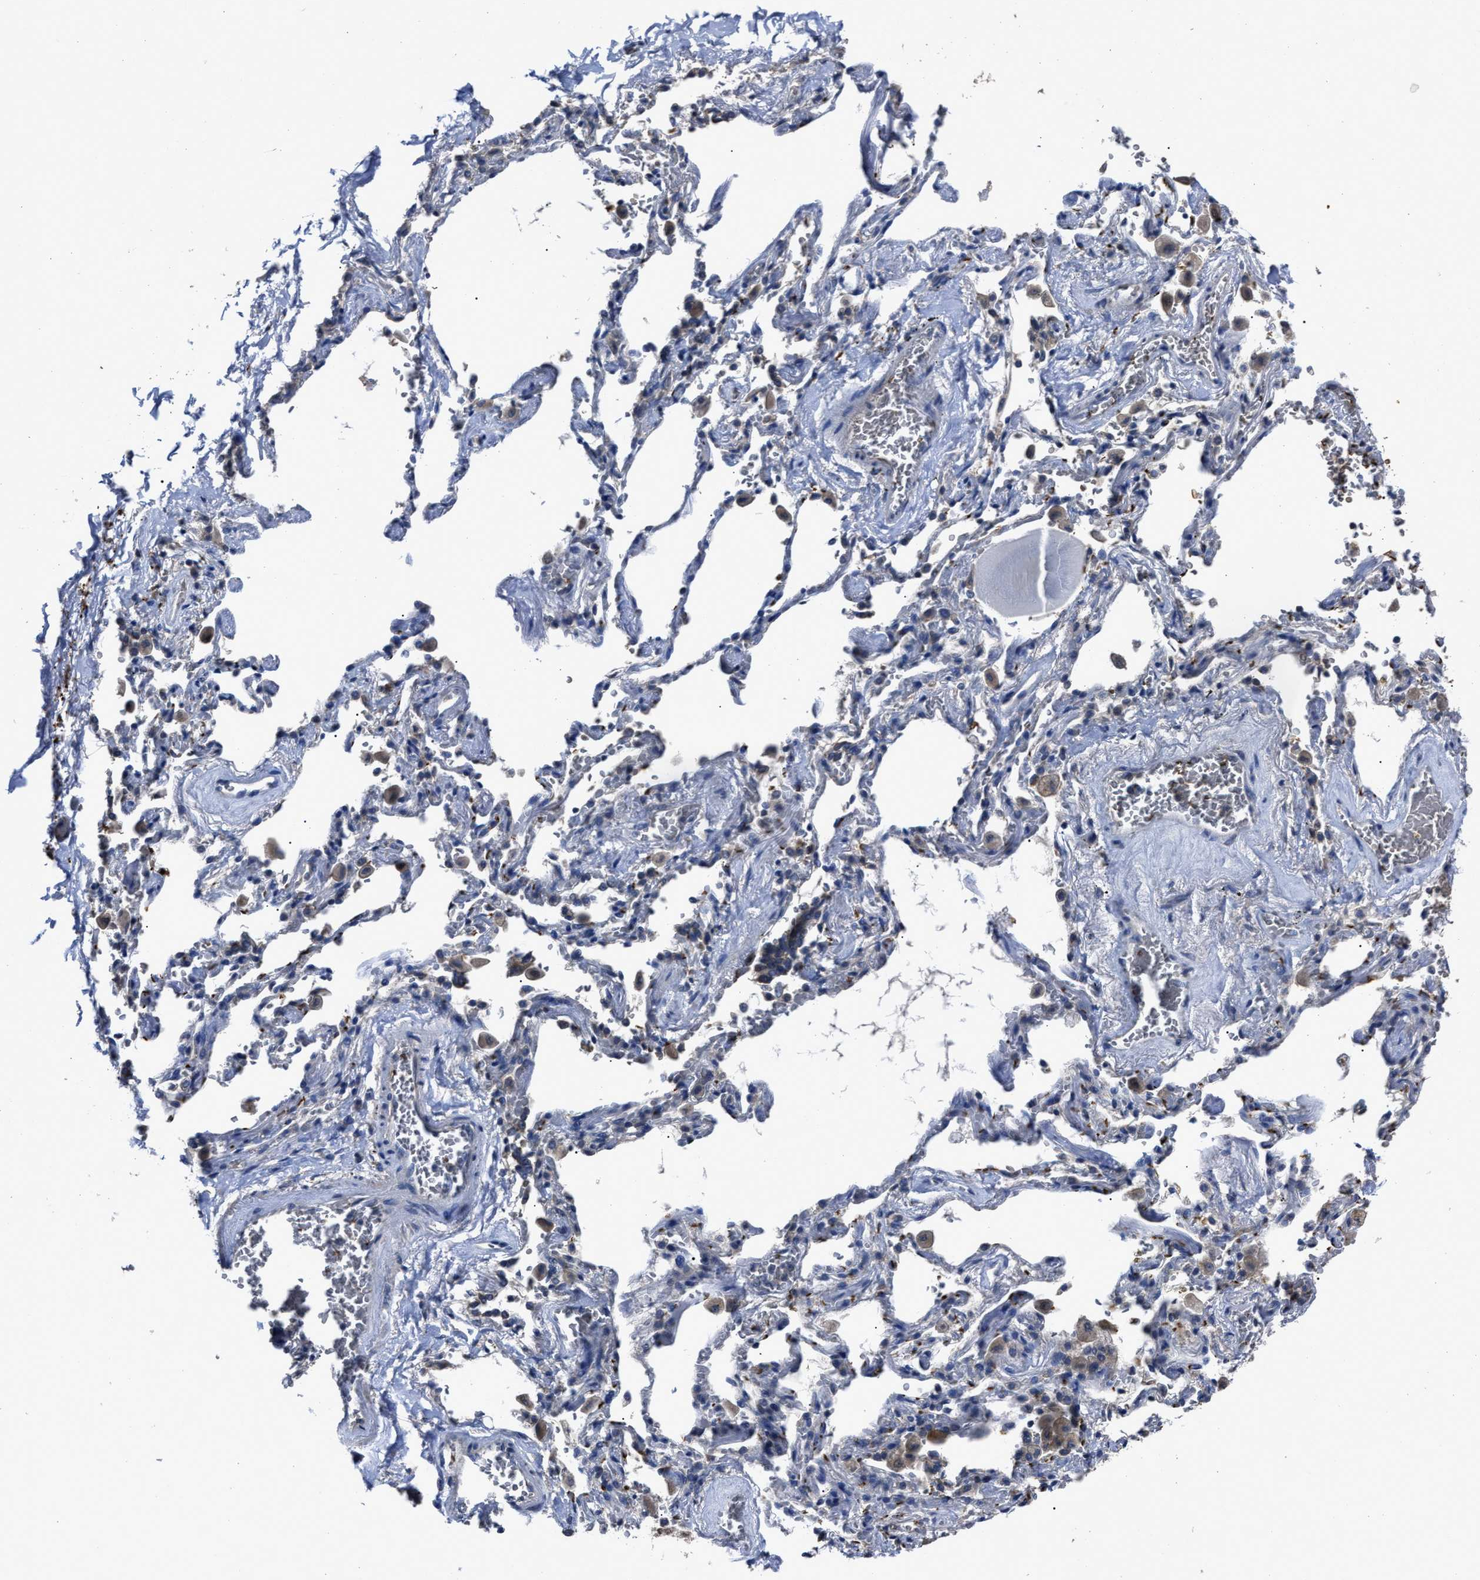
{"staining": {"intensity": "weak", "quantity": "25%-75%", "location": "cytoplasmic/membranous"}, "tissue": "adipose tissue", "cell_type": "Adipocytes", "image_type": "normal", "snomed": [{"axis": "morphology", "description": "Normal tissue, NOS"}, {"axis": "topography", "description": "Cartilage tissue"}, {"axis": "topography", "description": "Lung"}], "caption": "A histopathology image of adipose tissue stained for a protein demonstrates weak cytoplasmic/membranous brown staining in adipocytes. Nuclei are stained in blue.", "gene": "UPF1", "patient": {"sex": "female", "age": 77}}